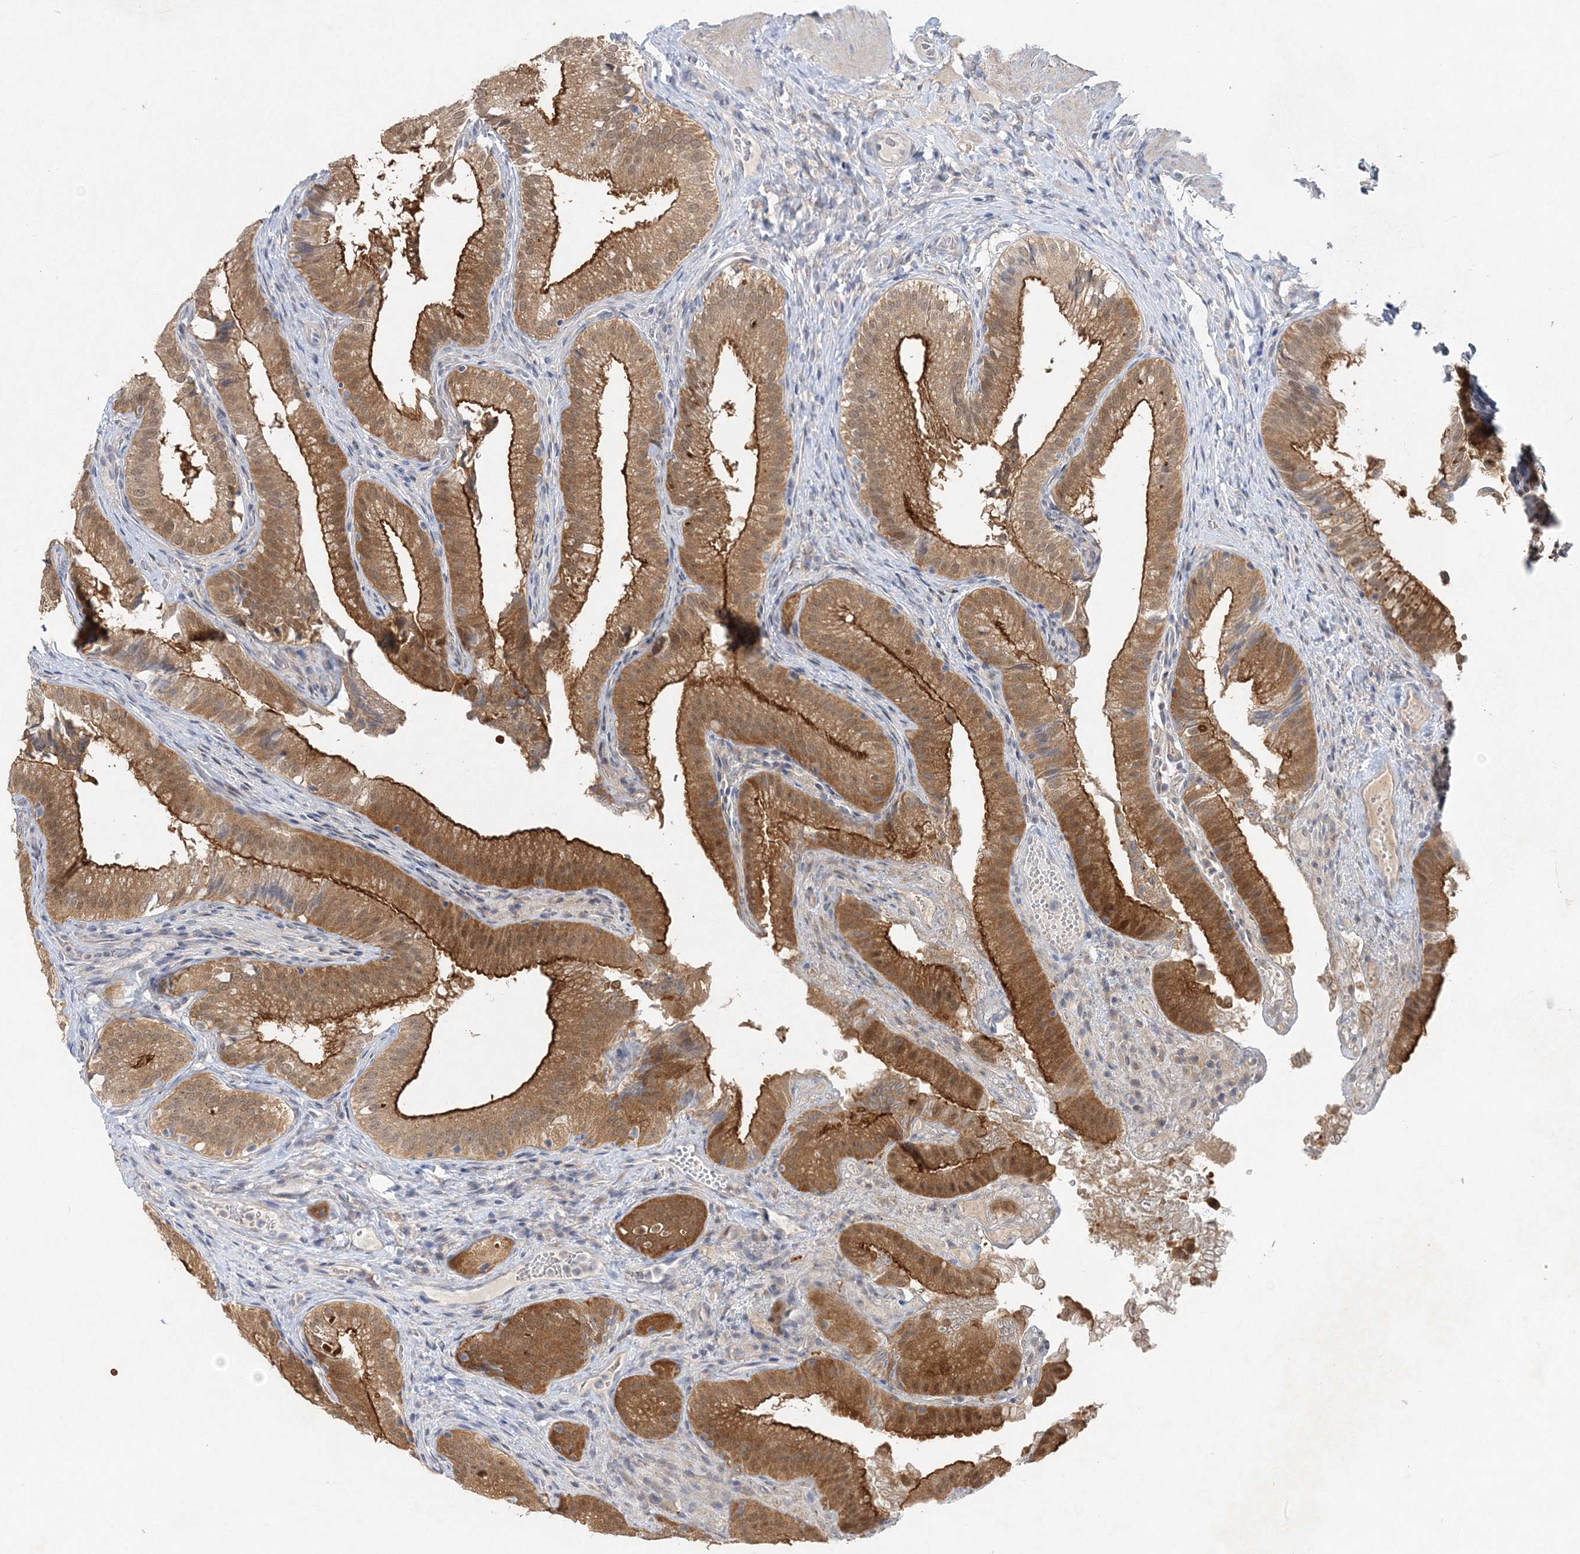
{"staining": {"intensity": "strong", "quantity": ">75%", "location": "cytoplasmic/membranous,nuclear"}, "tissue": "gallbladder", "cell_type": "Glandular cells", "image_type": "normal", "snomed": [{"axis": "morphology", "description": "Normal tissue, NOS"}, {"axis": "topography", "description": "Gallbladder"}], "caption": "IHC (DAB) staining of normal gallbladder displays strong cytoplasmic/membranous,nuclear protein staining in about >75% of glandular cells.", "gene": "MAT2B", "patient": {"sex": "female", "age": 30}}